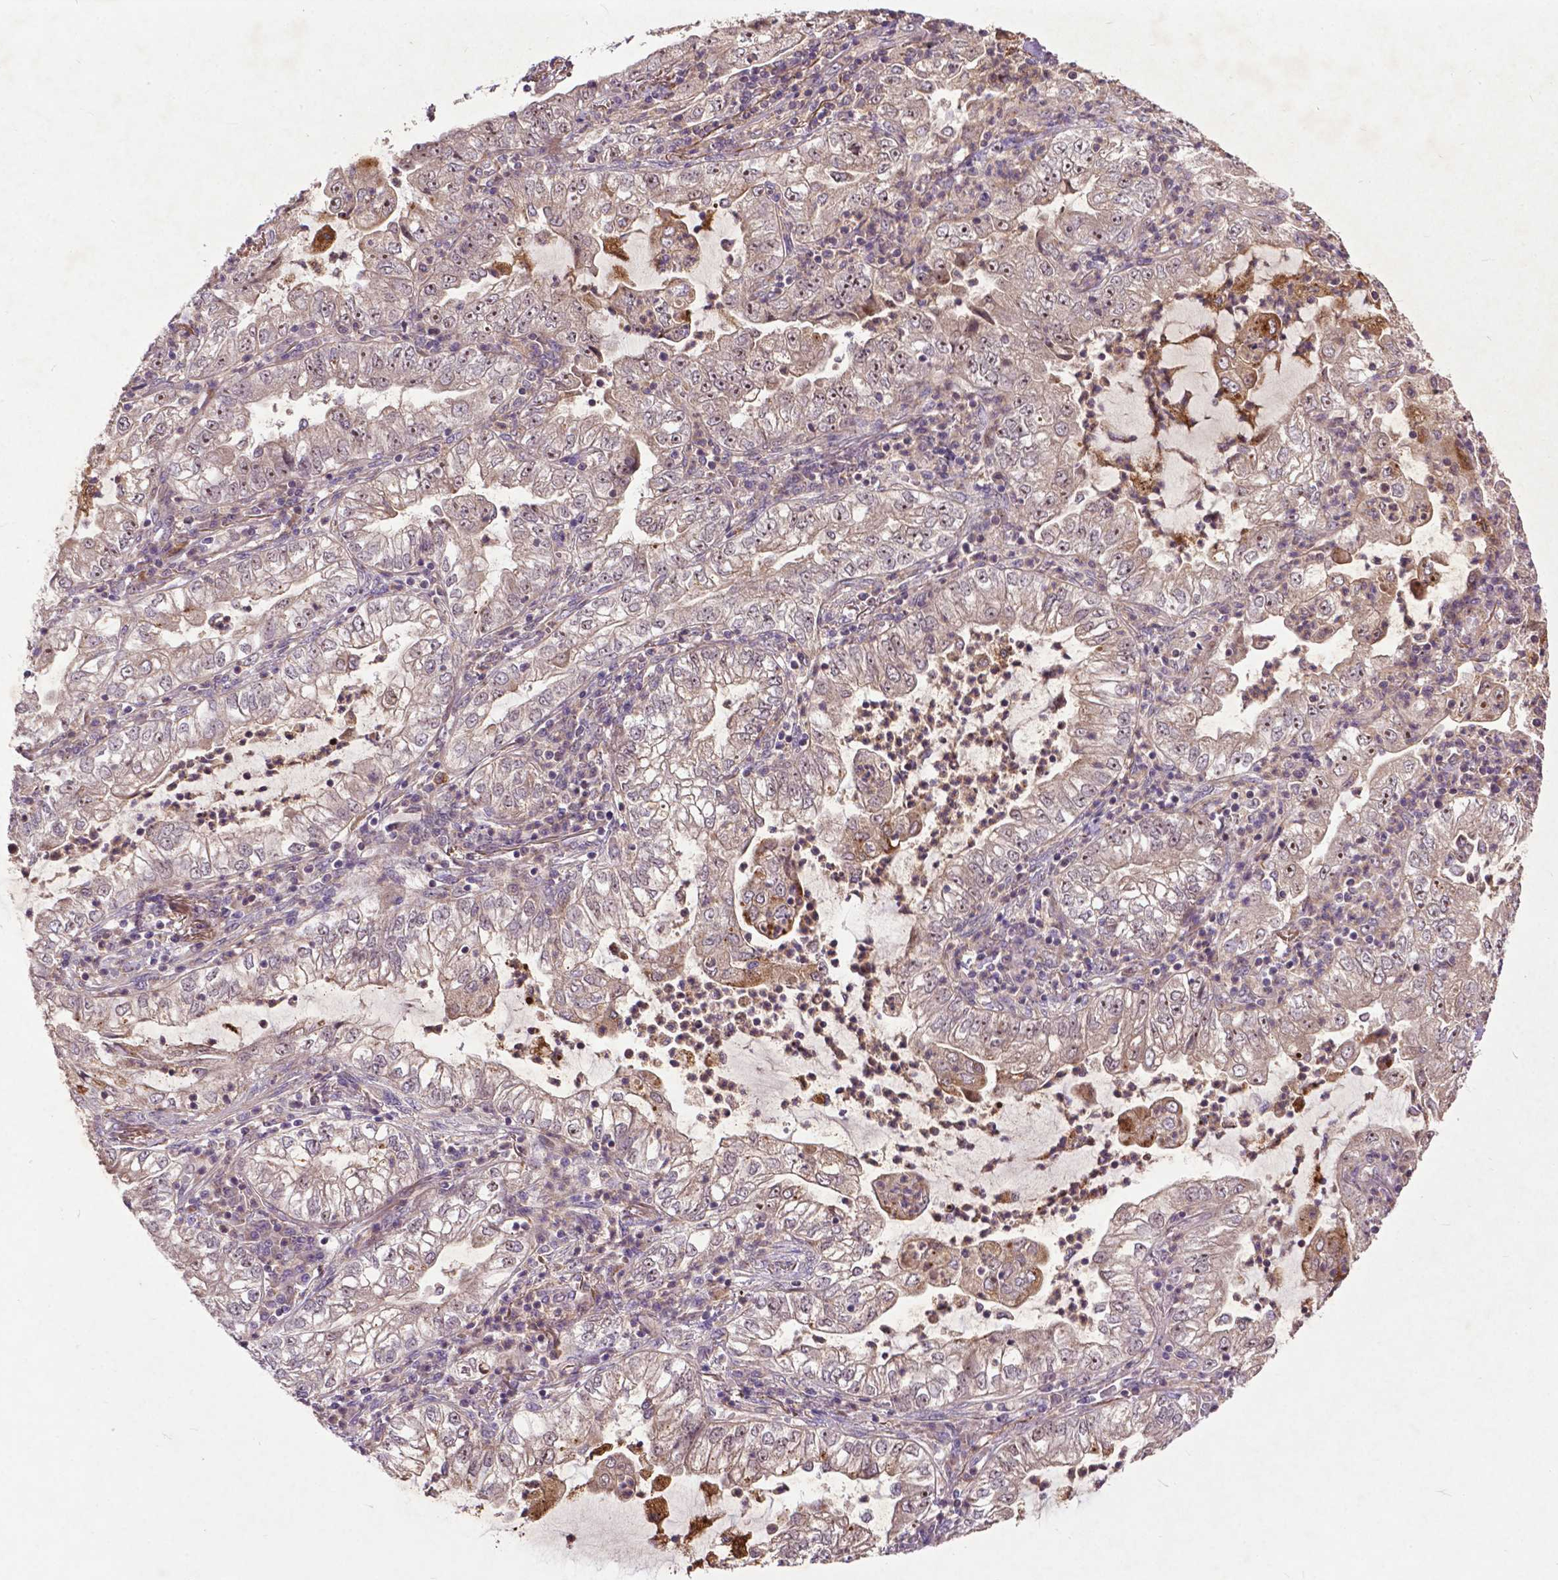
{"staining": {"intensity": "weak", "quantity": "25%-75%", "location": "cytoplasmic/membranous,nuclear"}, "tissue": "lung cancer", "cell_type": "Tumor cells", "image_type": "cancer", "snomed": [{"axis": "morphology", "description": "Adenocarcinoma, NOS"}, {"axis": "topography", "description": "Lung"}], "caption": "A brown stain shows weak cytoplasmic/membranous and nuclear expression of a protein in human lung cancer (adenocarcinoma) tumor cells. (brown staining indicates protein expression, while blue staining denotes nuclei).", "gene": "PARP3", "patient": {"sex": "female", "age": 73}}